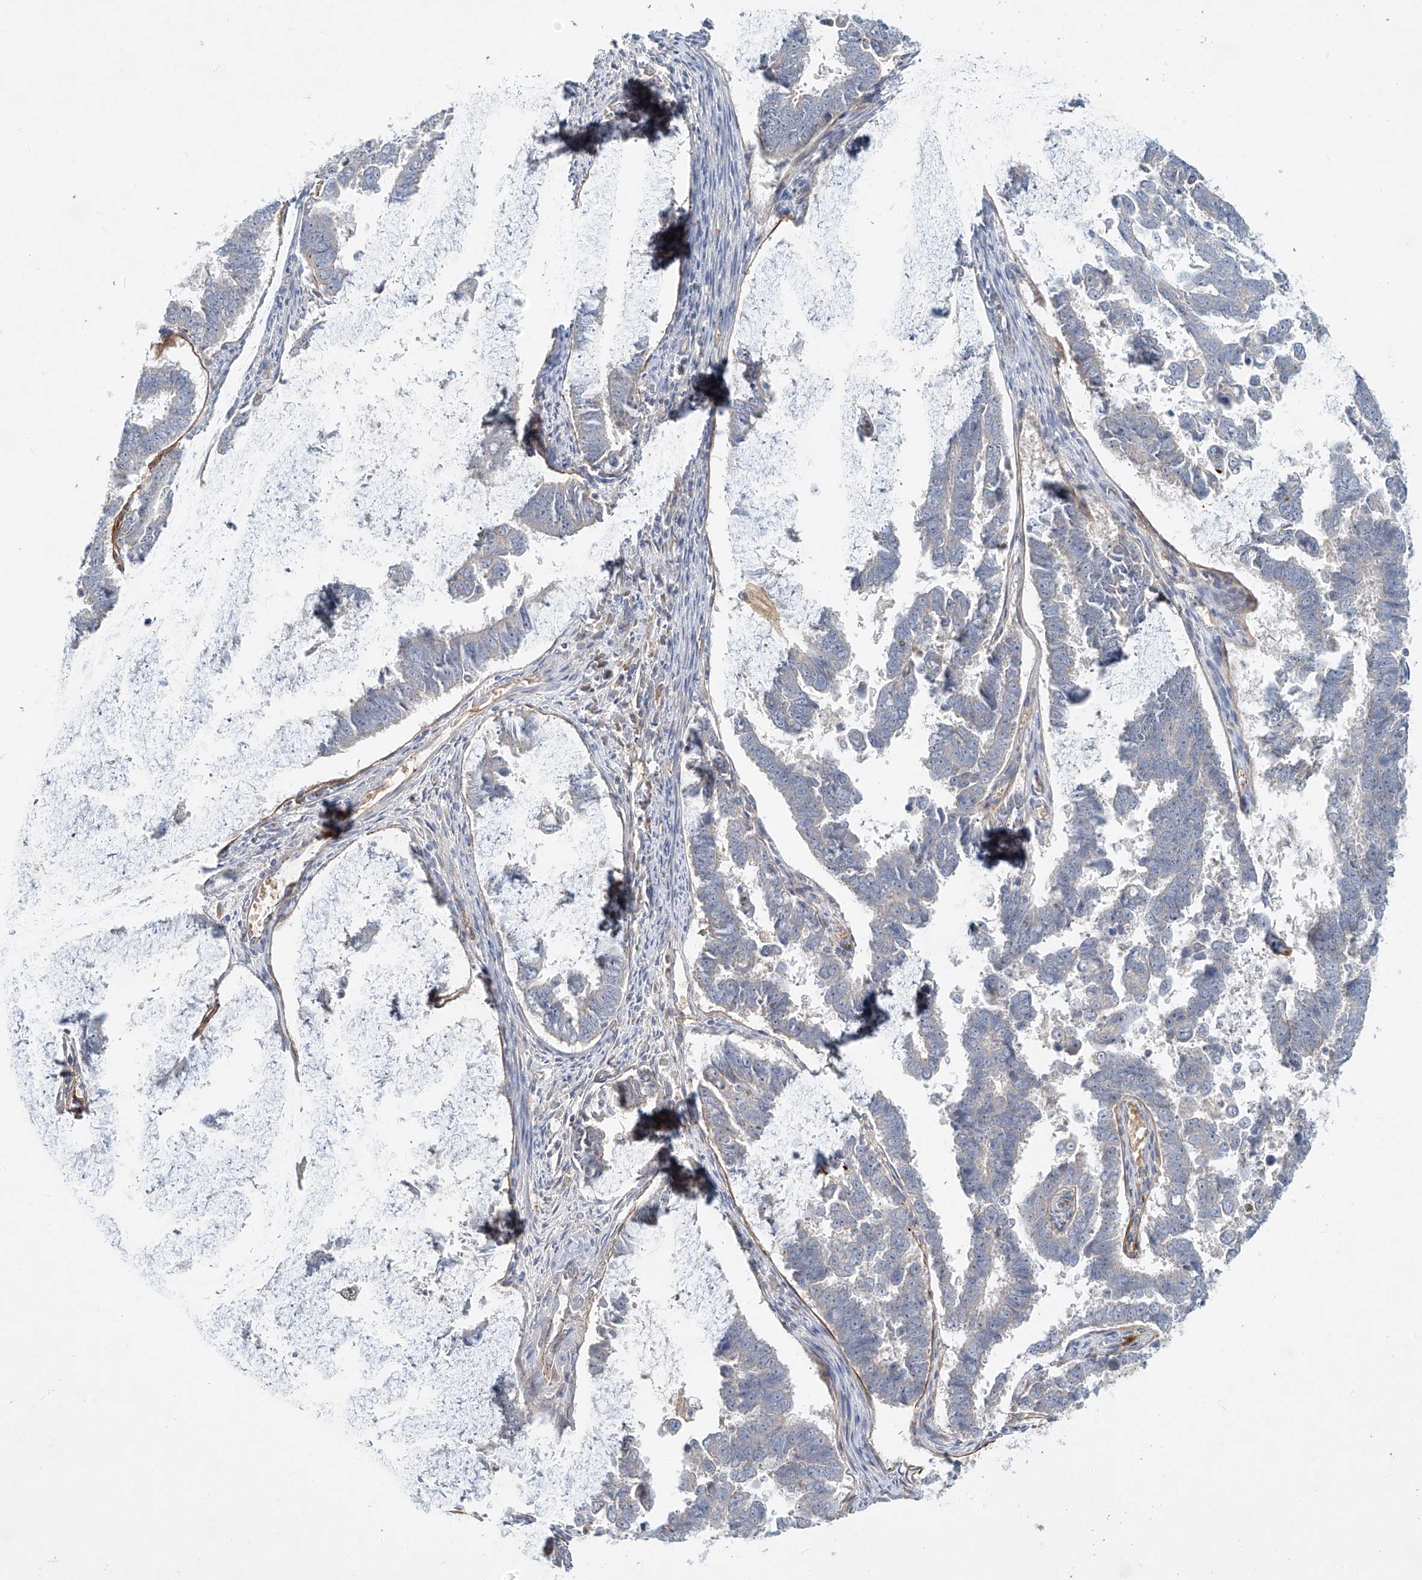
{"staining": {"intensity": "negative", "quantity": "none", "location": "none"}, "tissue": "endometrial cancer", "cell_type": "Tumor cells", "image_type": "cancer", "snomed": [{"axis": "morphology", "description": "Adenocarcinoma, NOS"}, {"axis": "topography", "description": "Endometrium"}], "caption": "There is no significant staining in tumor cells of endometrial adenocarcinoma.", "gene": "SYTL3", "patient": {"sex": "female", "age": 75}}